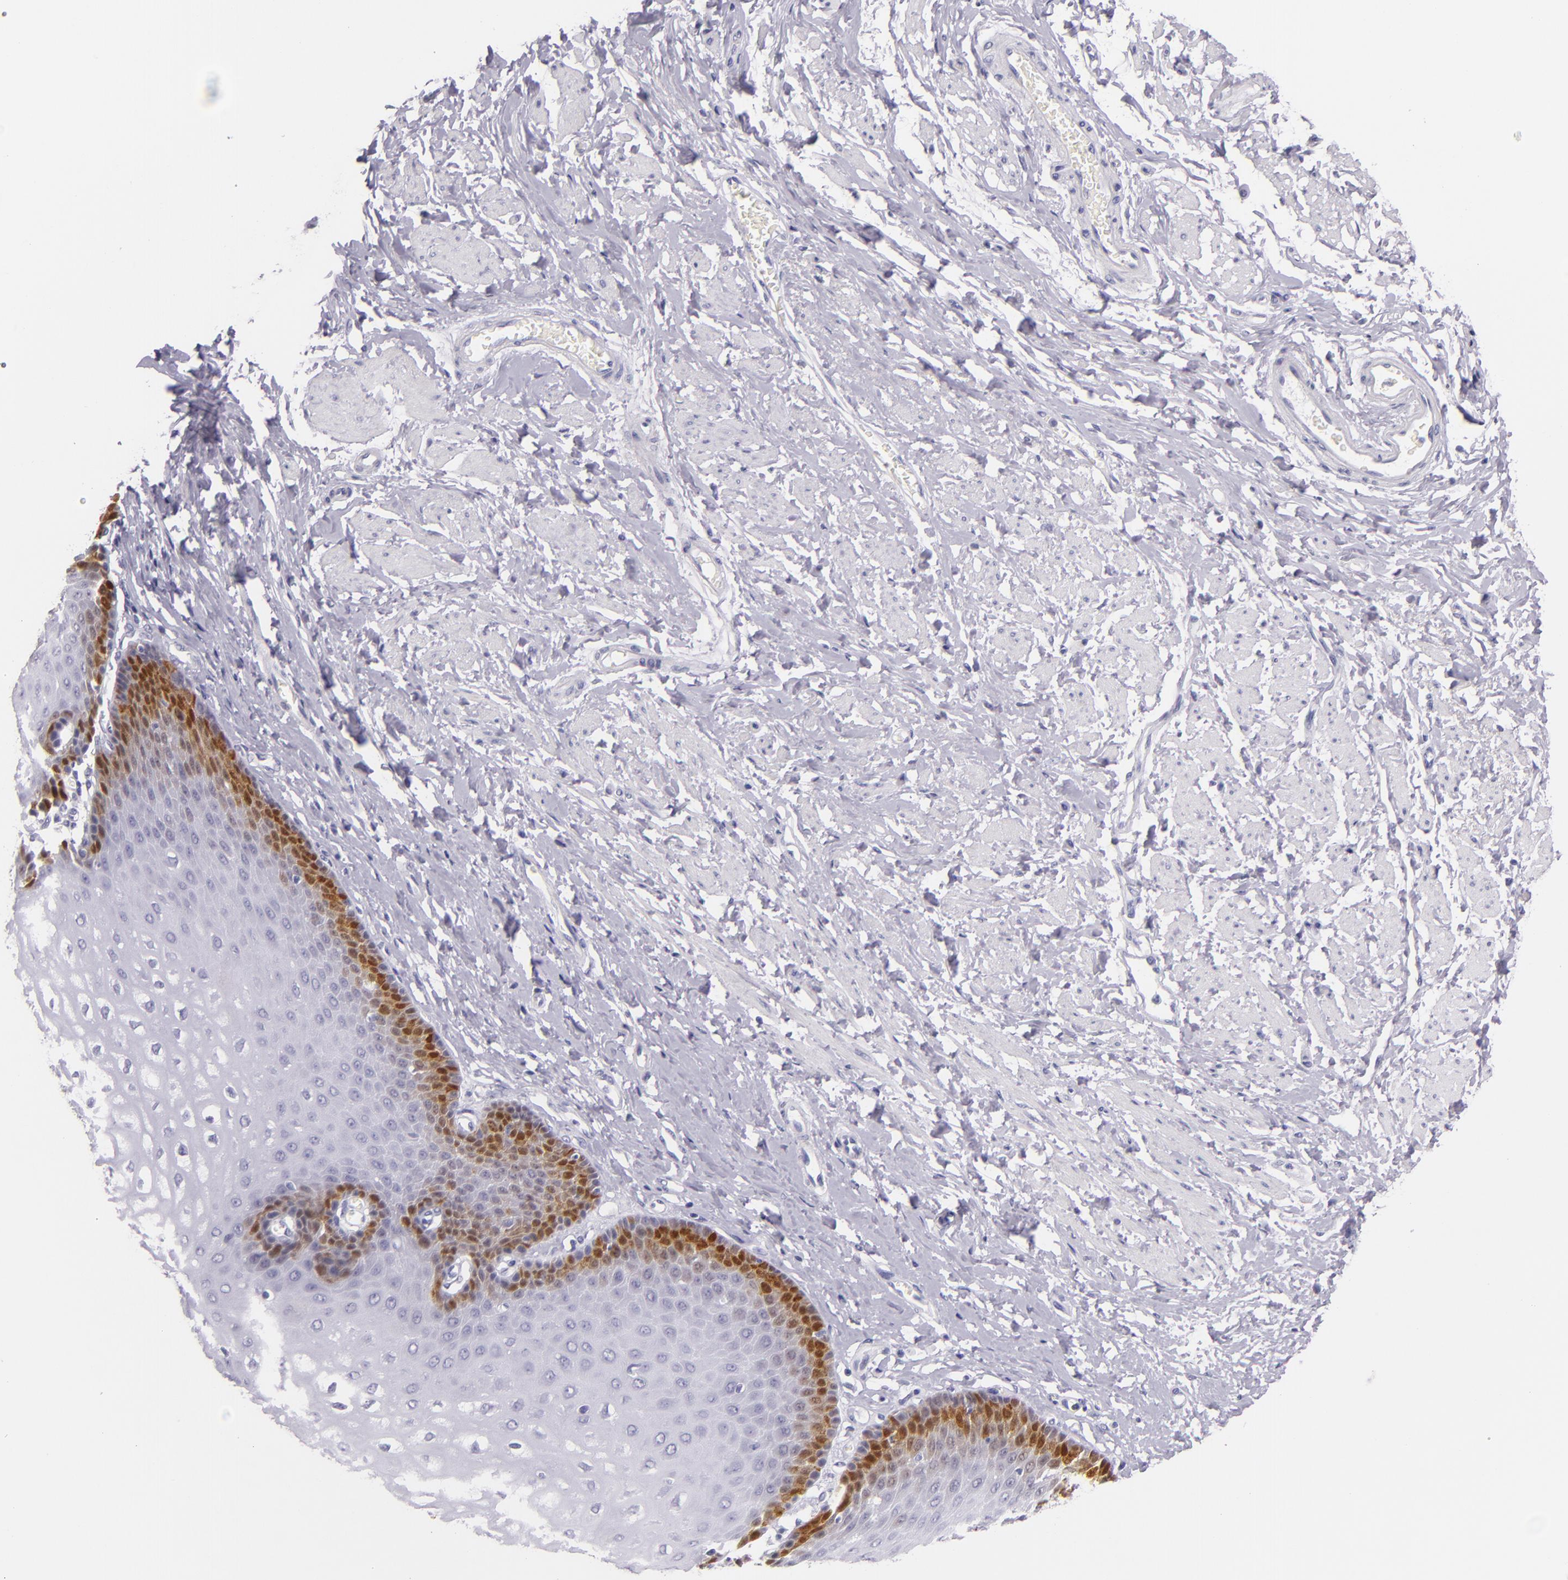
{"staining": {"intensity": "moderate", "quantity": "<25%", "location": "nuclear"}, "tissue": "esophagus", "cell_type": "Squamous epithelial cells", "image_type": "normal", "snomed": [{"axis": "morphology", "description": "Normal tissue, NOS"}, {"axis": "topography", "description": "Esophagus"}], "caption": "Immunohistochemical staining of benign human esophagus displays moderate nuclear protein expression in approximately <25% of squamous epithelial cells. (brown staining indicates protein expression, while blue staining denotes nuclei).", "gene": "MT1A", "patient": {"sex": "male", "age": 70}}